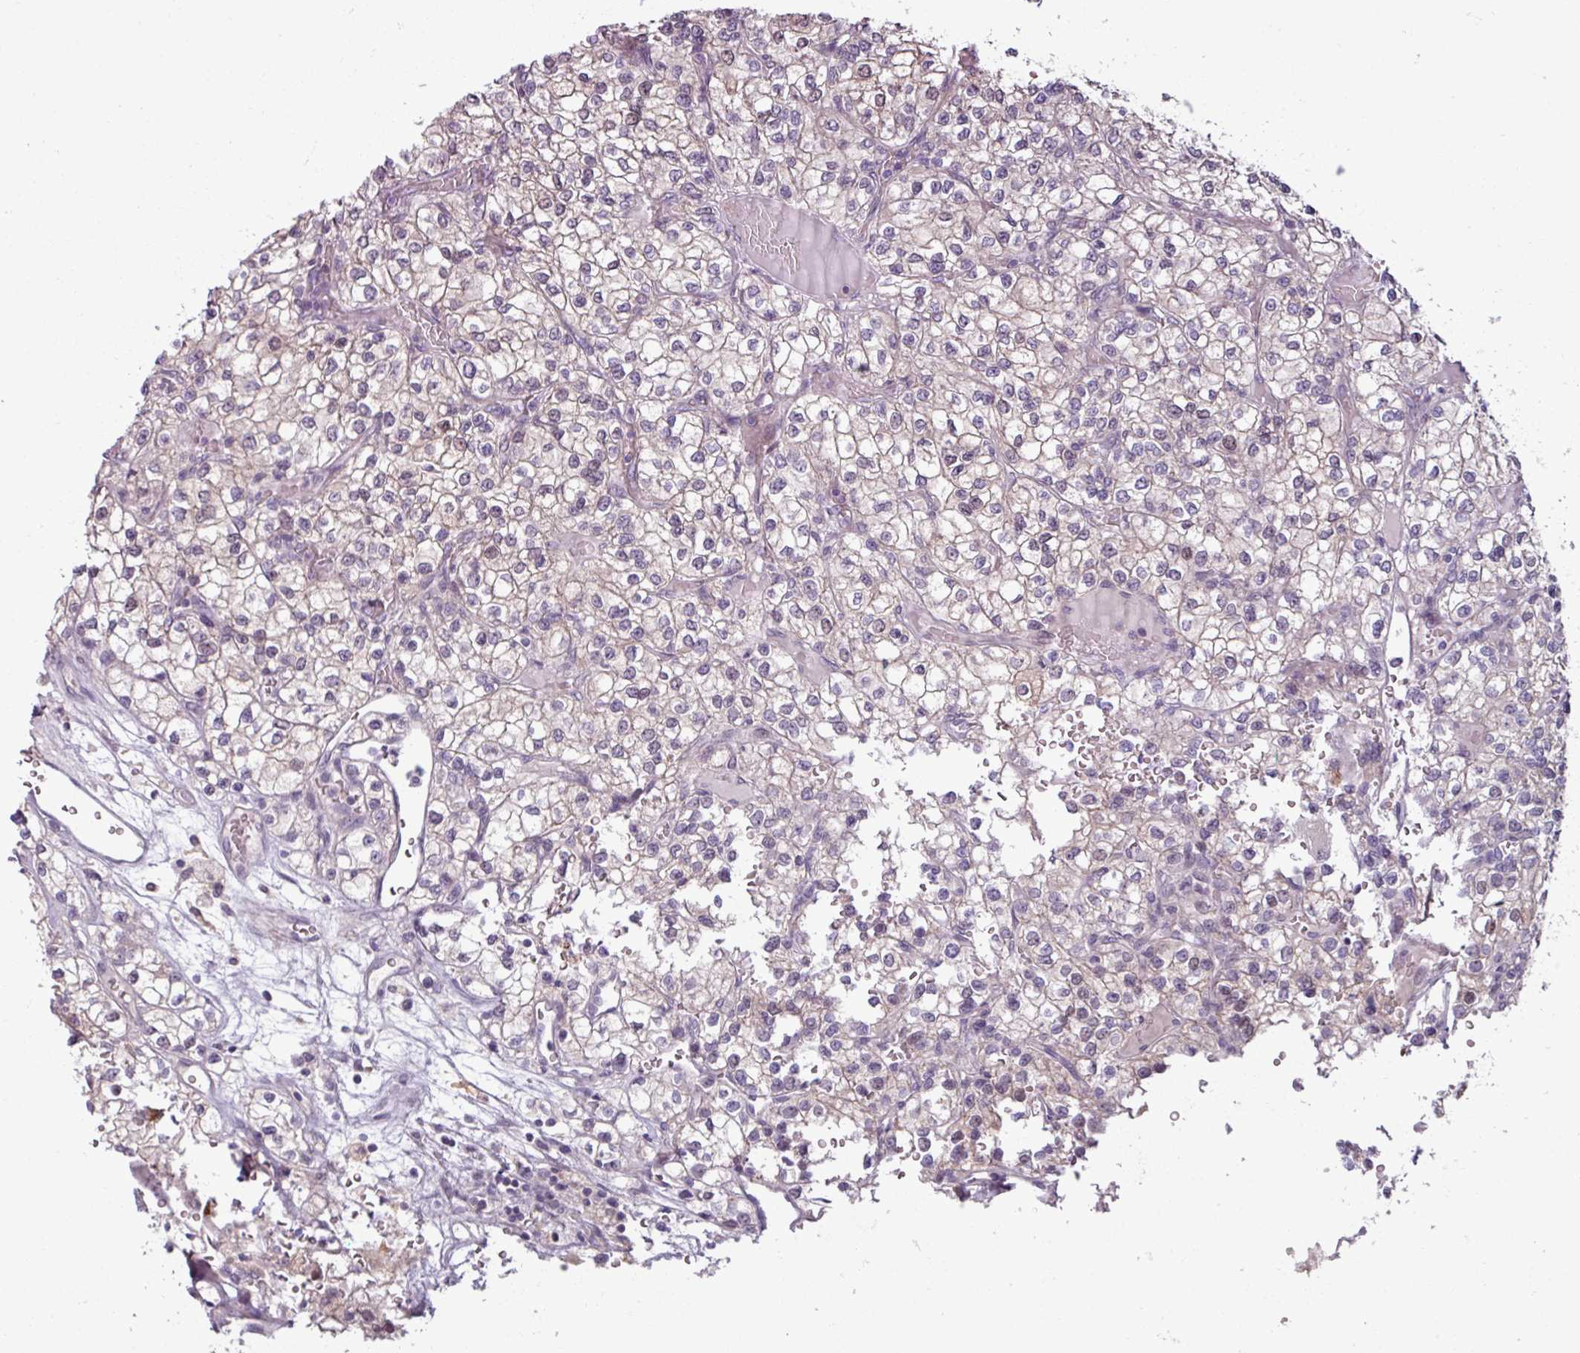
{"staining": {"intensity": "weak", "quantity": "25%-75%", "location": "cytoplasmic/membranous"}, "tissue": "renal cancer", "cell_type": "Tumor cells", "image_type": "cancer", "snomed": [{"axis": "morphology", "description": "Adenocarcinoma, NOS"}, {"axis": "topography", "description": "Kidney"}], "caption": "This image displays immunohistochemistry (IHC) staining of renal cancer (adenocarcinoma), with low weak cytoplasmic/membranous expression in approximately 25%-75% of tumor cells.", "gene": "PNMA6A", "patient": {"sex": "male", "age": 80}}